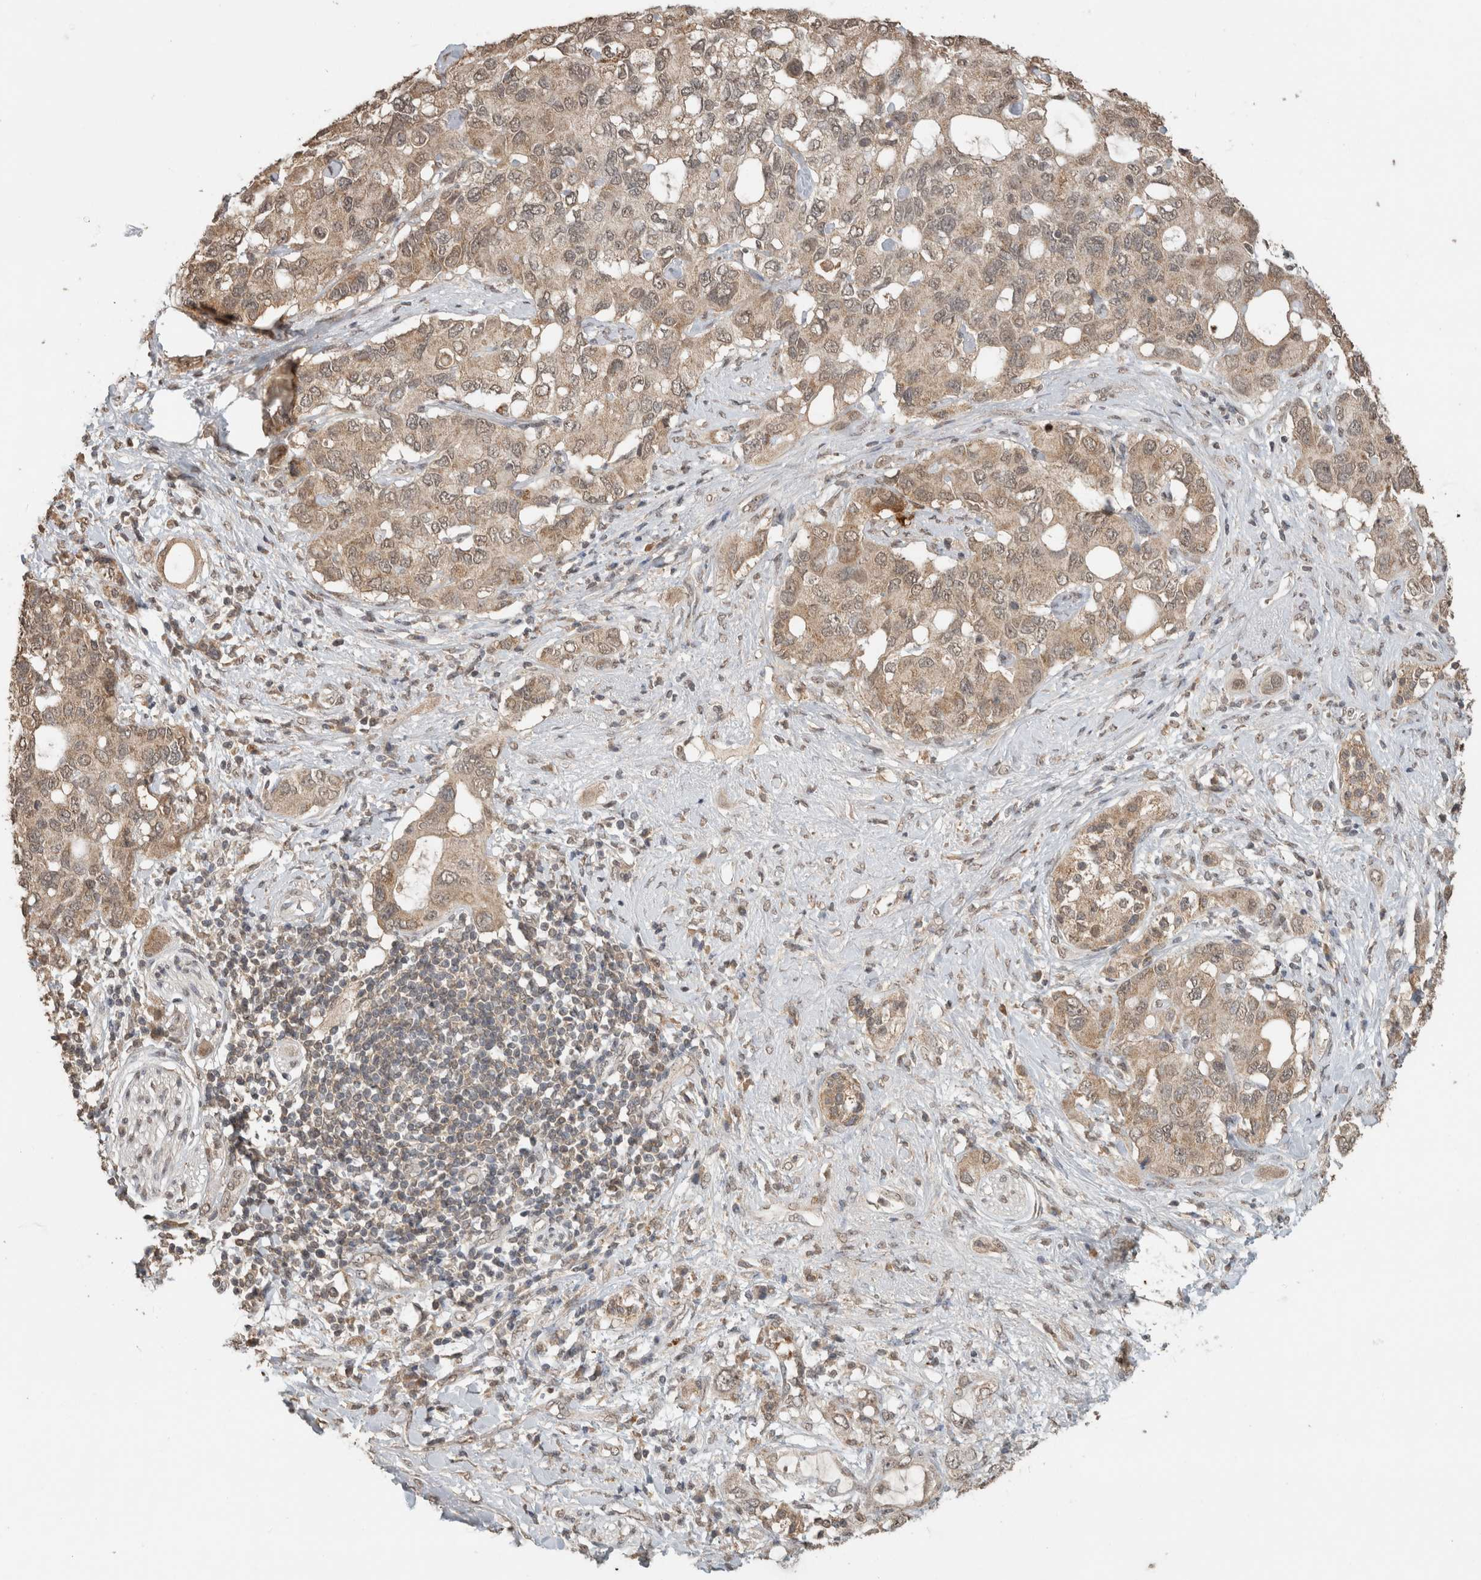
{"staining": {"intensity": "weak", "quantity": ">75%", "location": "cytoplasmic/membranous,nuclear"}, "tissue": "pancreatic cancer", "cell_type": "Tumor cells", "image_type": "cancer", "snomed": [{"axis": "morphology", "description": "Adenocarcinoma, NOS"}, {"axis": "topography", "description": "Pancreas"}], "caption": "Pancreatic adenocarcinoma tissue shows weak cytoplasmic/membranous and nuclear positivity in about >75% of tumor cells, visualized by immunohistochemistry. (Brightfield microscopy of DAB IHC at high magnification).", "gene": "FAM3A", "patient": {"sex": "female", "age": 56}}